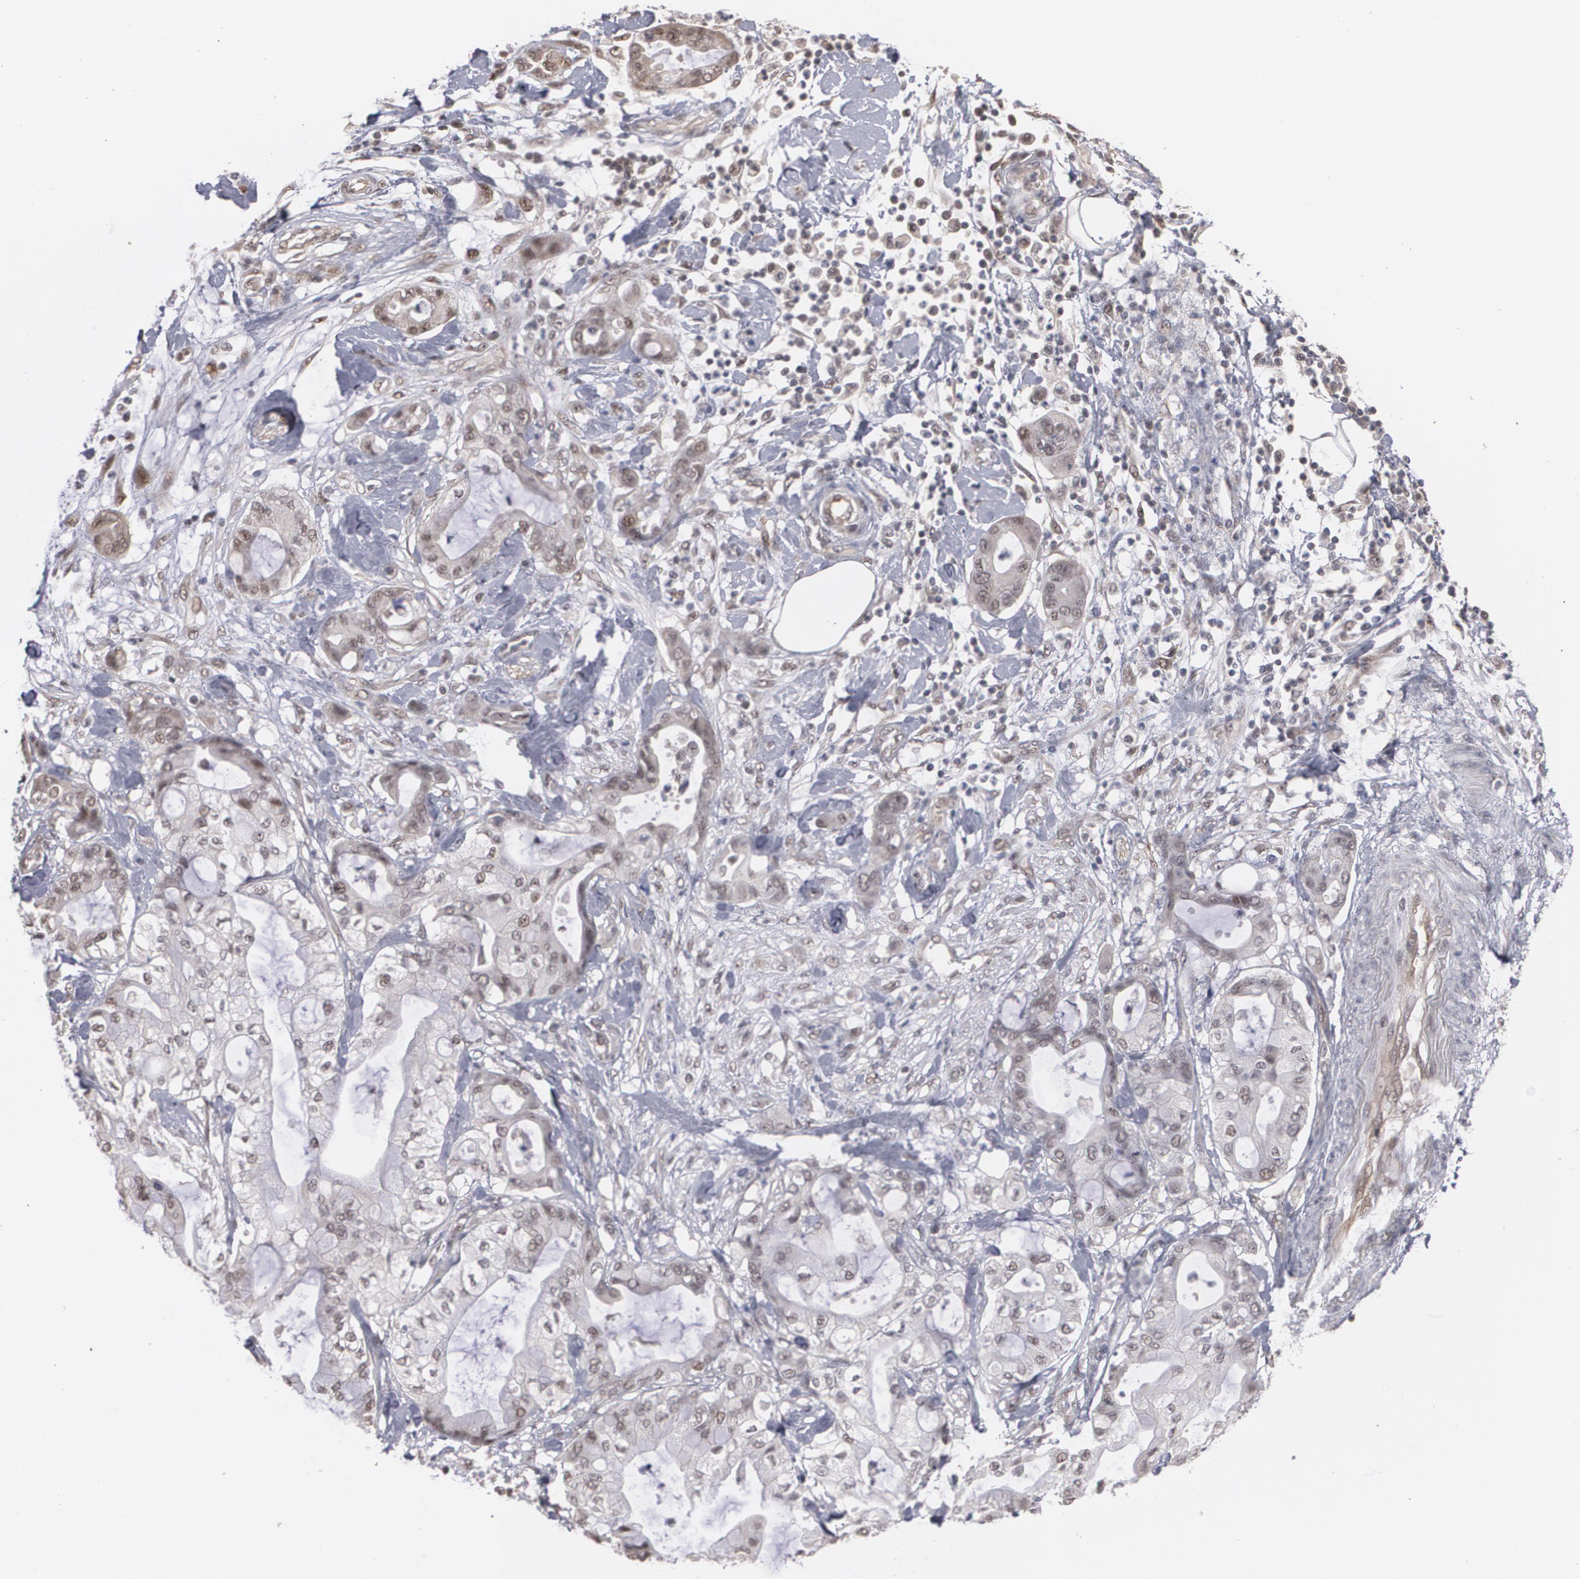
{"staining": {"intensity": "weak", "quantity": ">75%", "location": "cytoplasmic/membranous,nuclear"}, "tissue": "pancreatic cancer", "cell_type": "Tumor cells", "image_type": "cancer", "snomed": [{"axis": "morphology", "description": "Adenocarcinoma, NOS"}, {"axis": "morphology", "description": "Adenocarcinoma, metastatic, NOS"}, {"axis": "topography", "description": "Lymph node"}, {"axis": "topography", "description": "Pancreas"}, {"axis": "topography", "description": "Duodenum"}], "caption": "Metastatic adenocarcinoma (pancreatic) was stained to show a protein in brown. There is low levels of weak cytoplasmic/membranous and nuclear expression in about >75% of tumor cells.", "gene": "ZNF75A", "patient": {"sex": "female", "age": 64}}